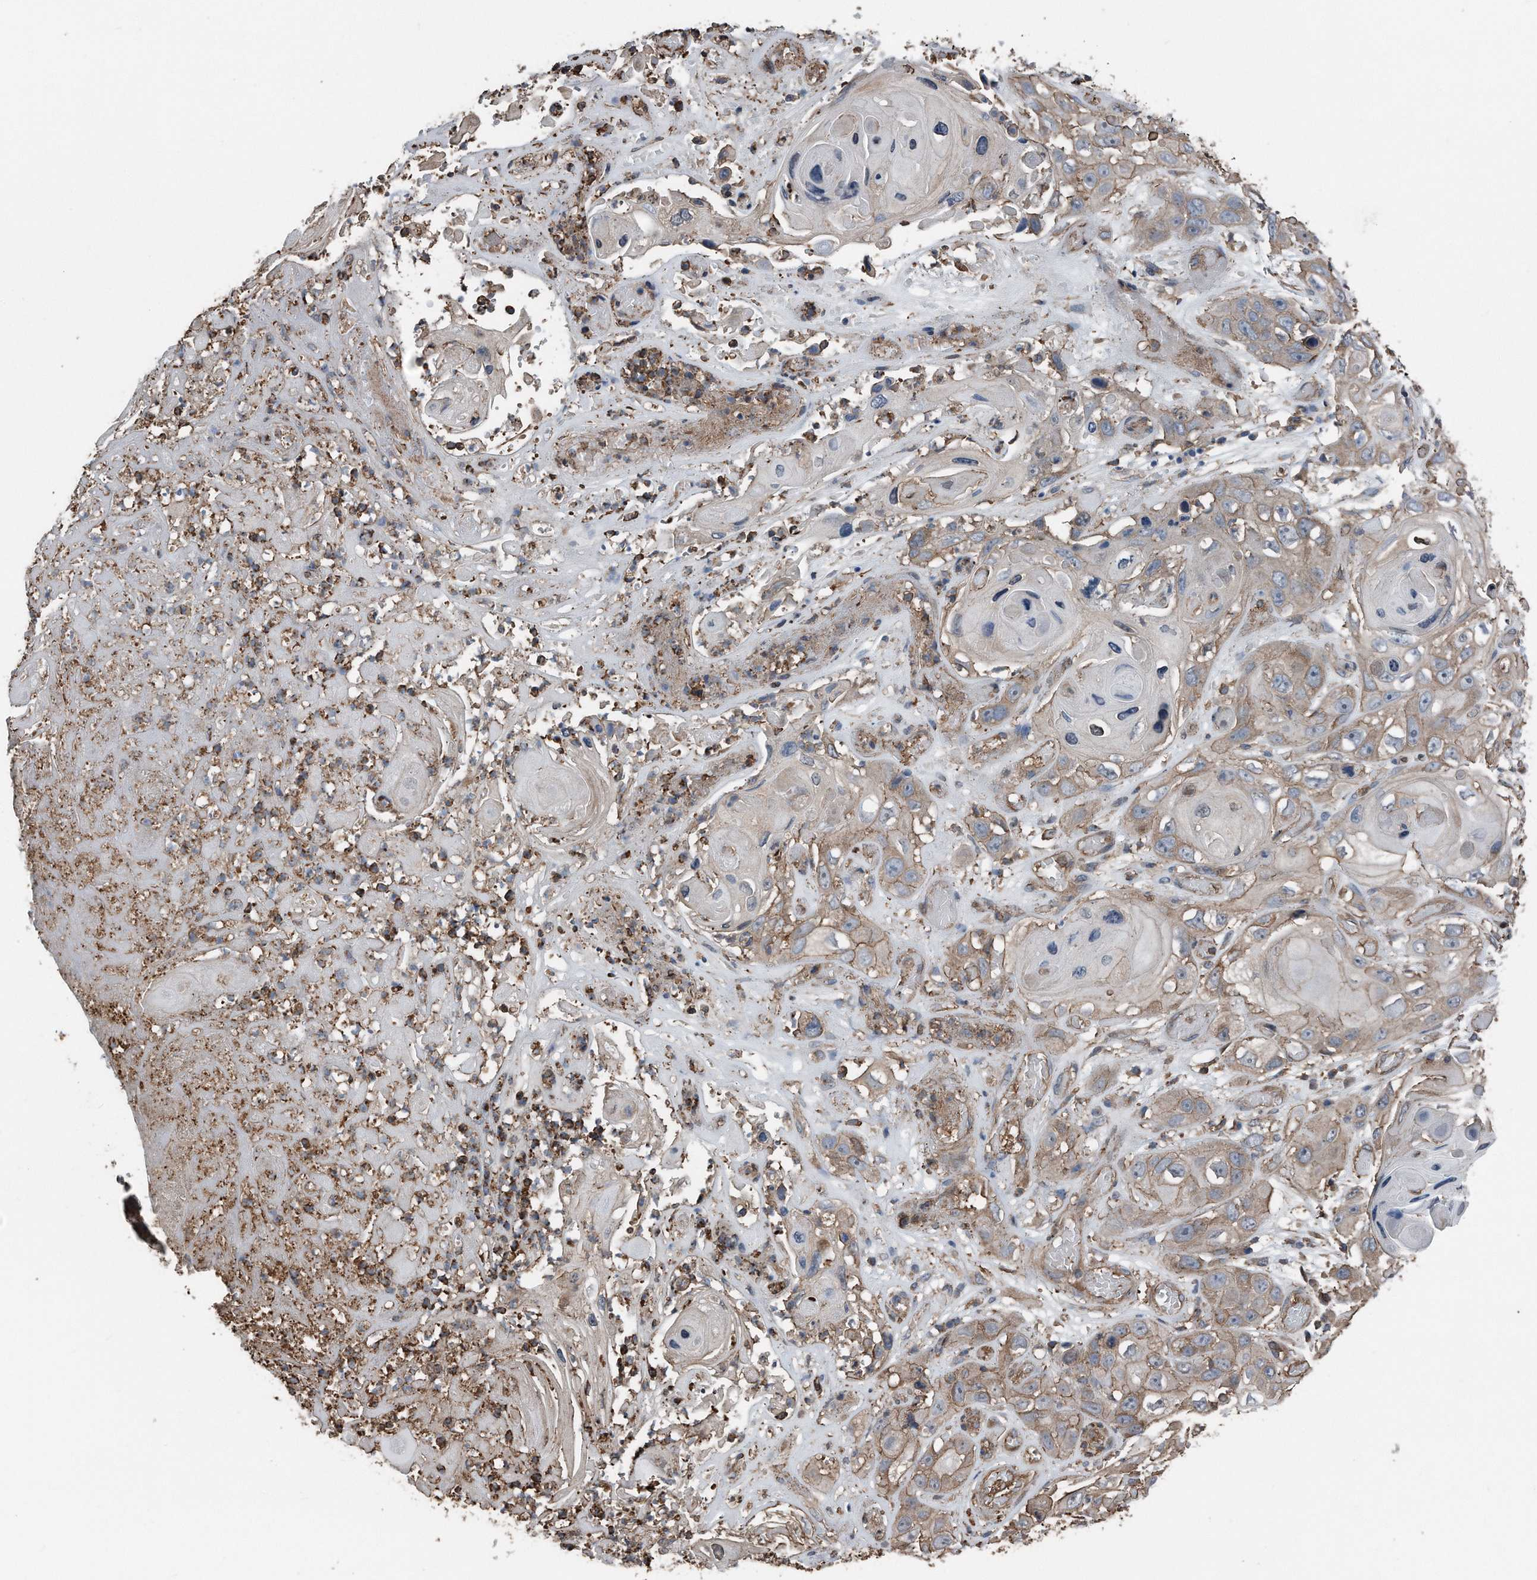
{"staining": {"intensity": "weak", "quantity": "25%-75%", "location": "cytoplasmic/membranous"}, "tissue": "skin cancer", "cell_type": "Tumor cells", "image_type": "cancer", "snomed": [{"axis": "morphology", "description": "Squamous cell carcinoma, NOS"}, {"axis": "topography", "description": "Skin"}], "caption": "Tumor cells reveal low levels of weak cytoplasmic/membranous positivity in about 25%-75% of cells in skin cancer (squamous cell carcinoma).", "gene": "RSPO3", "patient": {"sex": "male", "age": 55}}